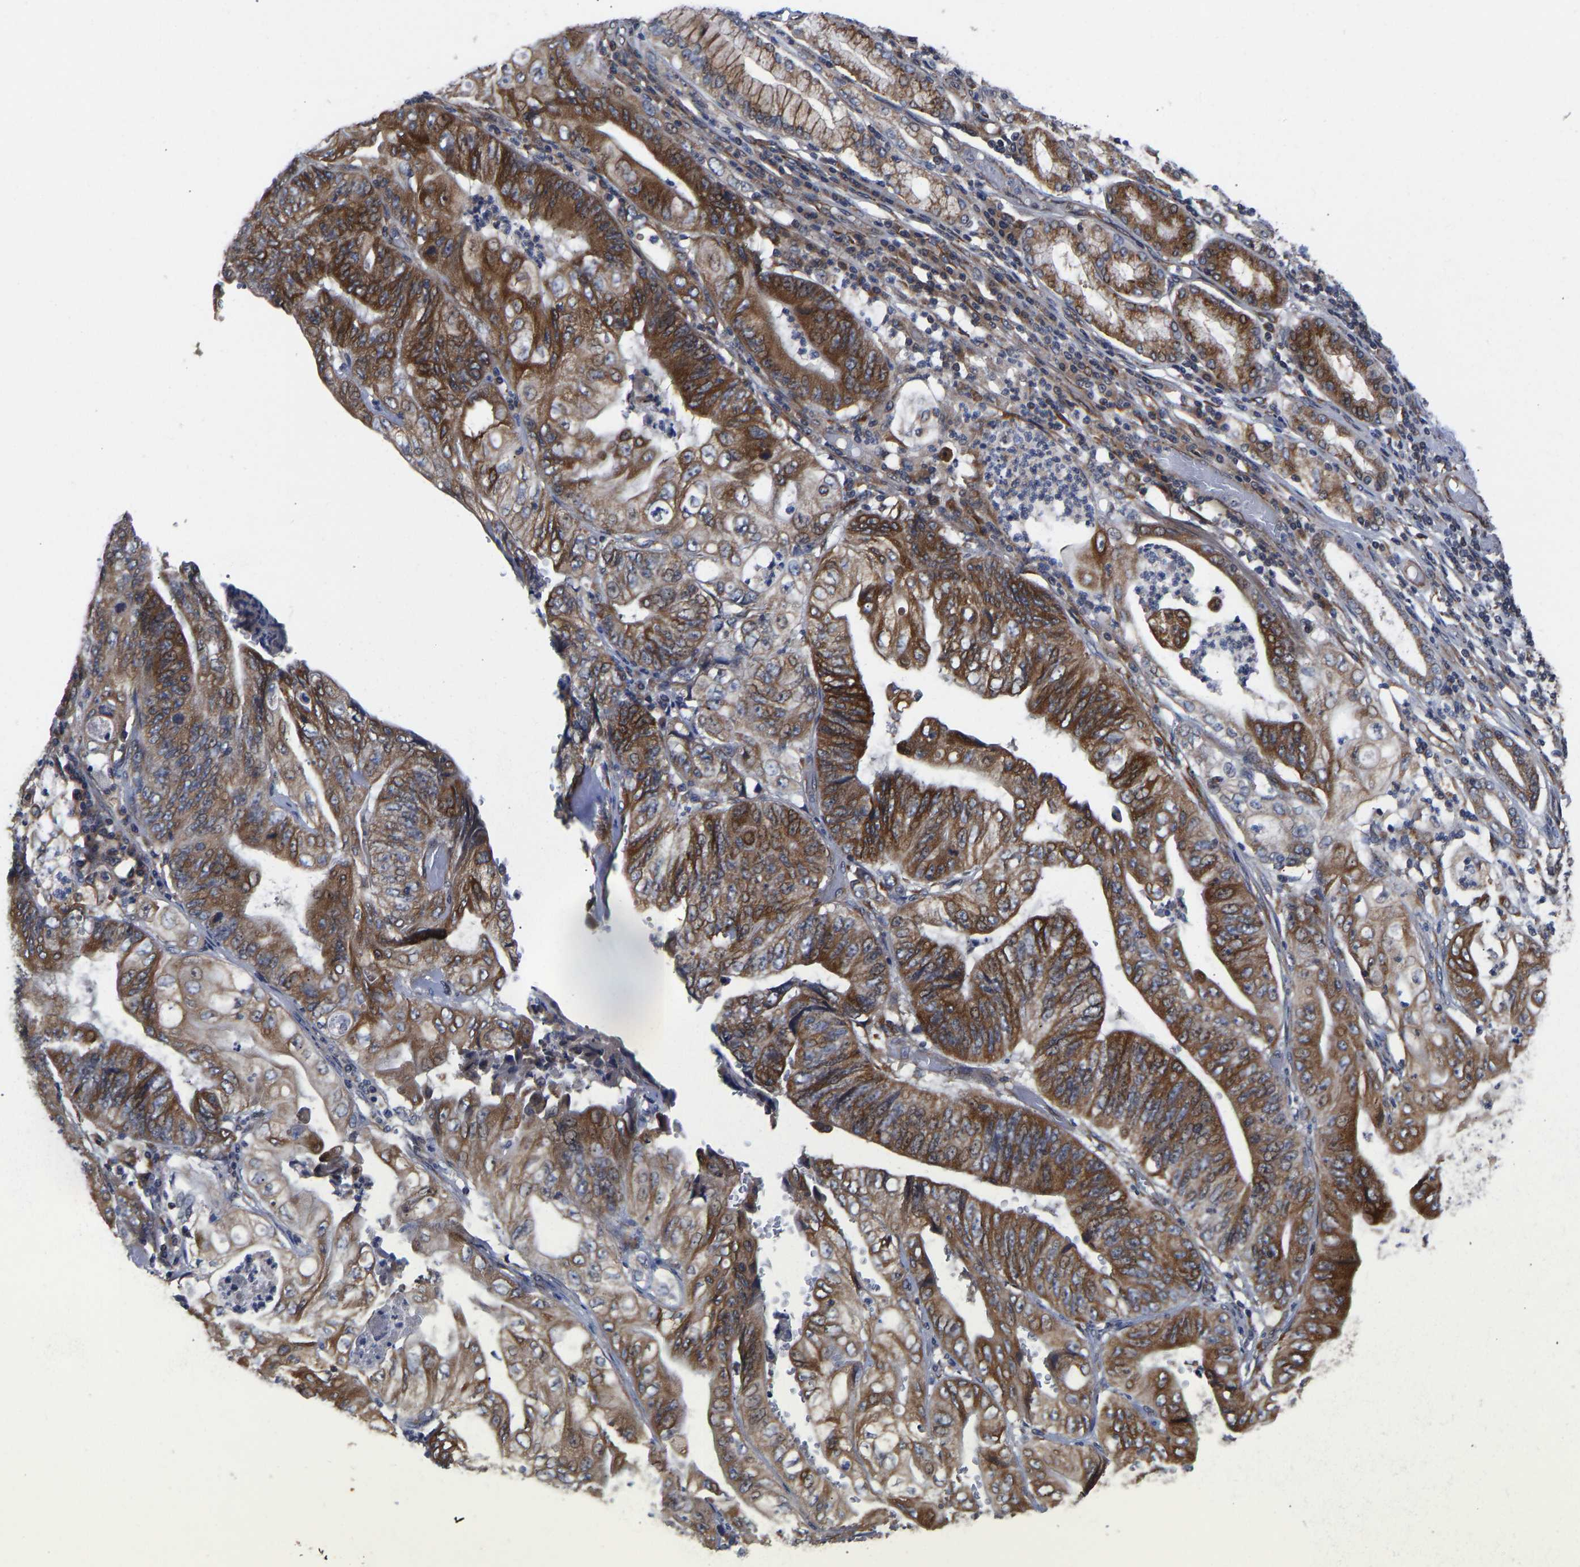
{"staining": {"intensity": "strong", "quantity": ">75%", "location": "cytoplasmic/membranous"}, "tissue": "stomach cancer", "cell_type": "Tumor cells", "image_type": "cancer", "snomed": [{"axis": "morphology", "description": "Adenocarcinoma, NOS"}, {"axis": "topography", "description": "Stomach"}], "caption": "This micrograph shows IHC staining of stomach cancer (adenocarcinoma), with high strong cytoplasmic/membranous expression in about >75% of tumor cells.", "gene": "FRRS1", "patient": {"sex": "female", "age": 73}}